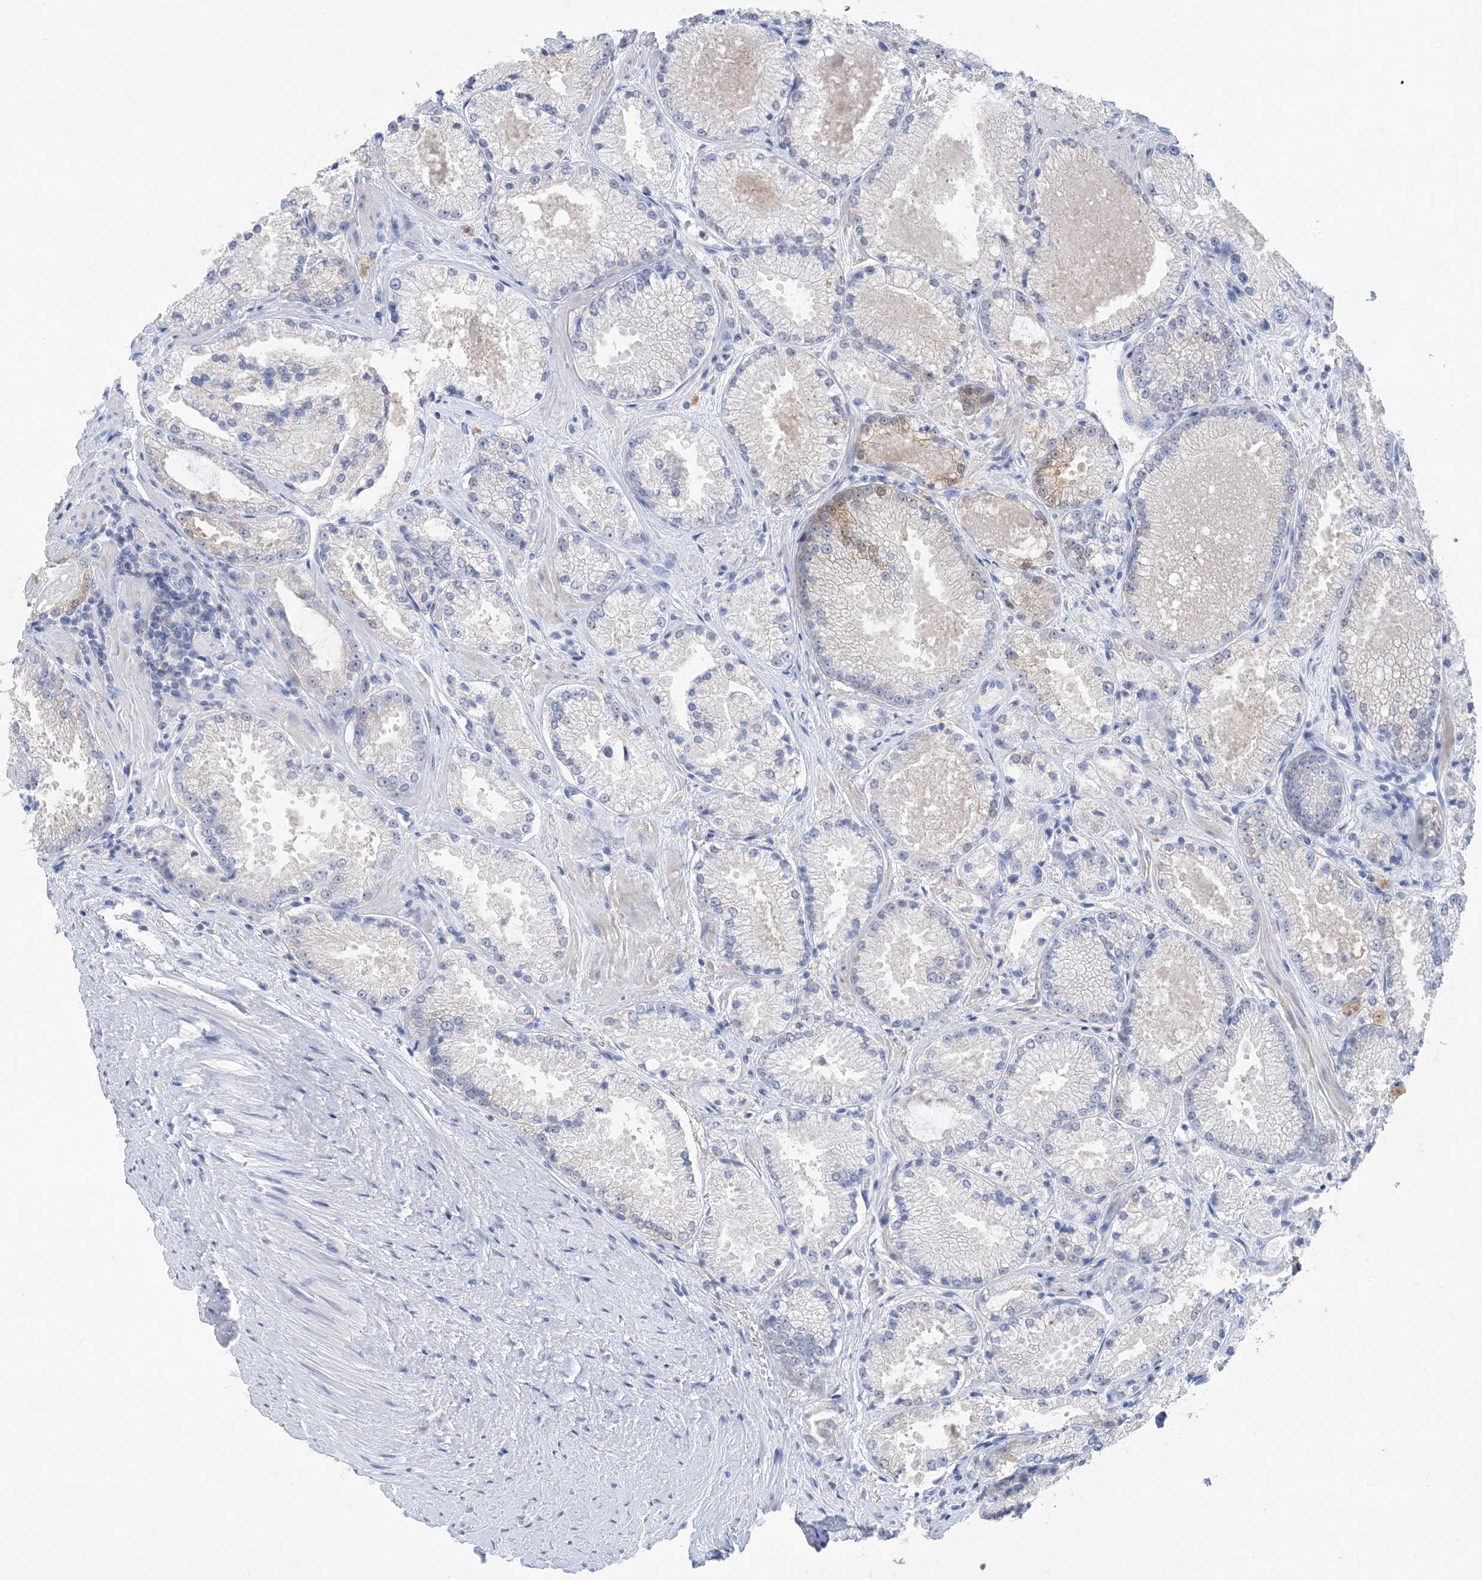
{"staining": {"intensity": "negative", "quantity": "none", "location": "none"}, "tissue": "prostate cancer", "cell_type": "Tumor cells", "image_type": "cancer", "snomed": [{"axis": "morphology", "description": "Adenocarcinoma, High grade"}, {"axis": "topography", "description": "Prostate"}], "caption": "IHC micrograph of human prostate cancer stained for a protein (brown), which exhibits no staining in tumor cells.", "gene": "SH3YL1", "patient": {"sex": "male", "age": 73}}